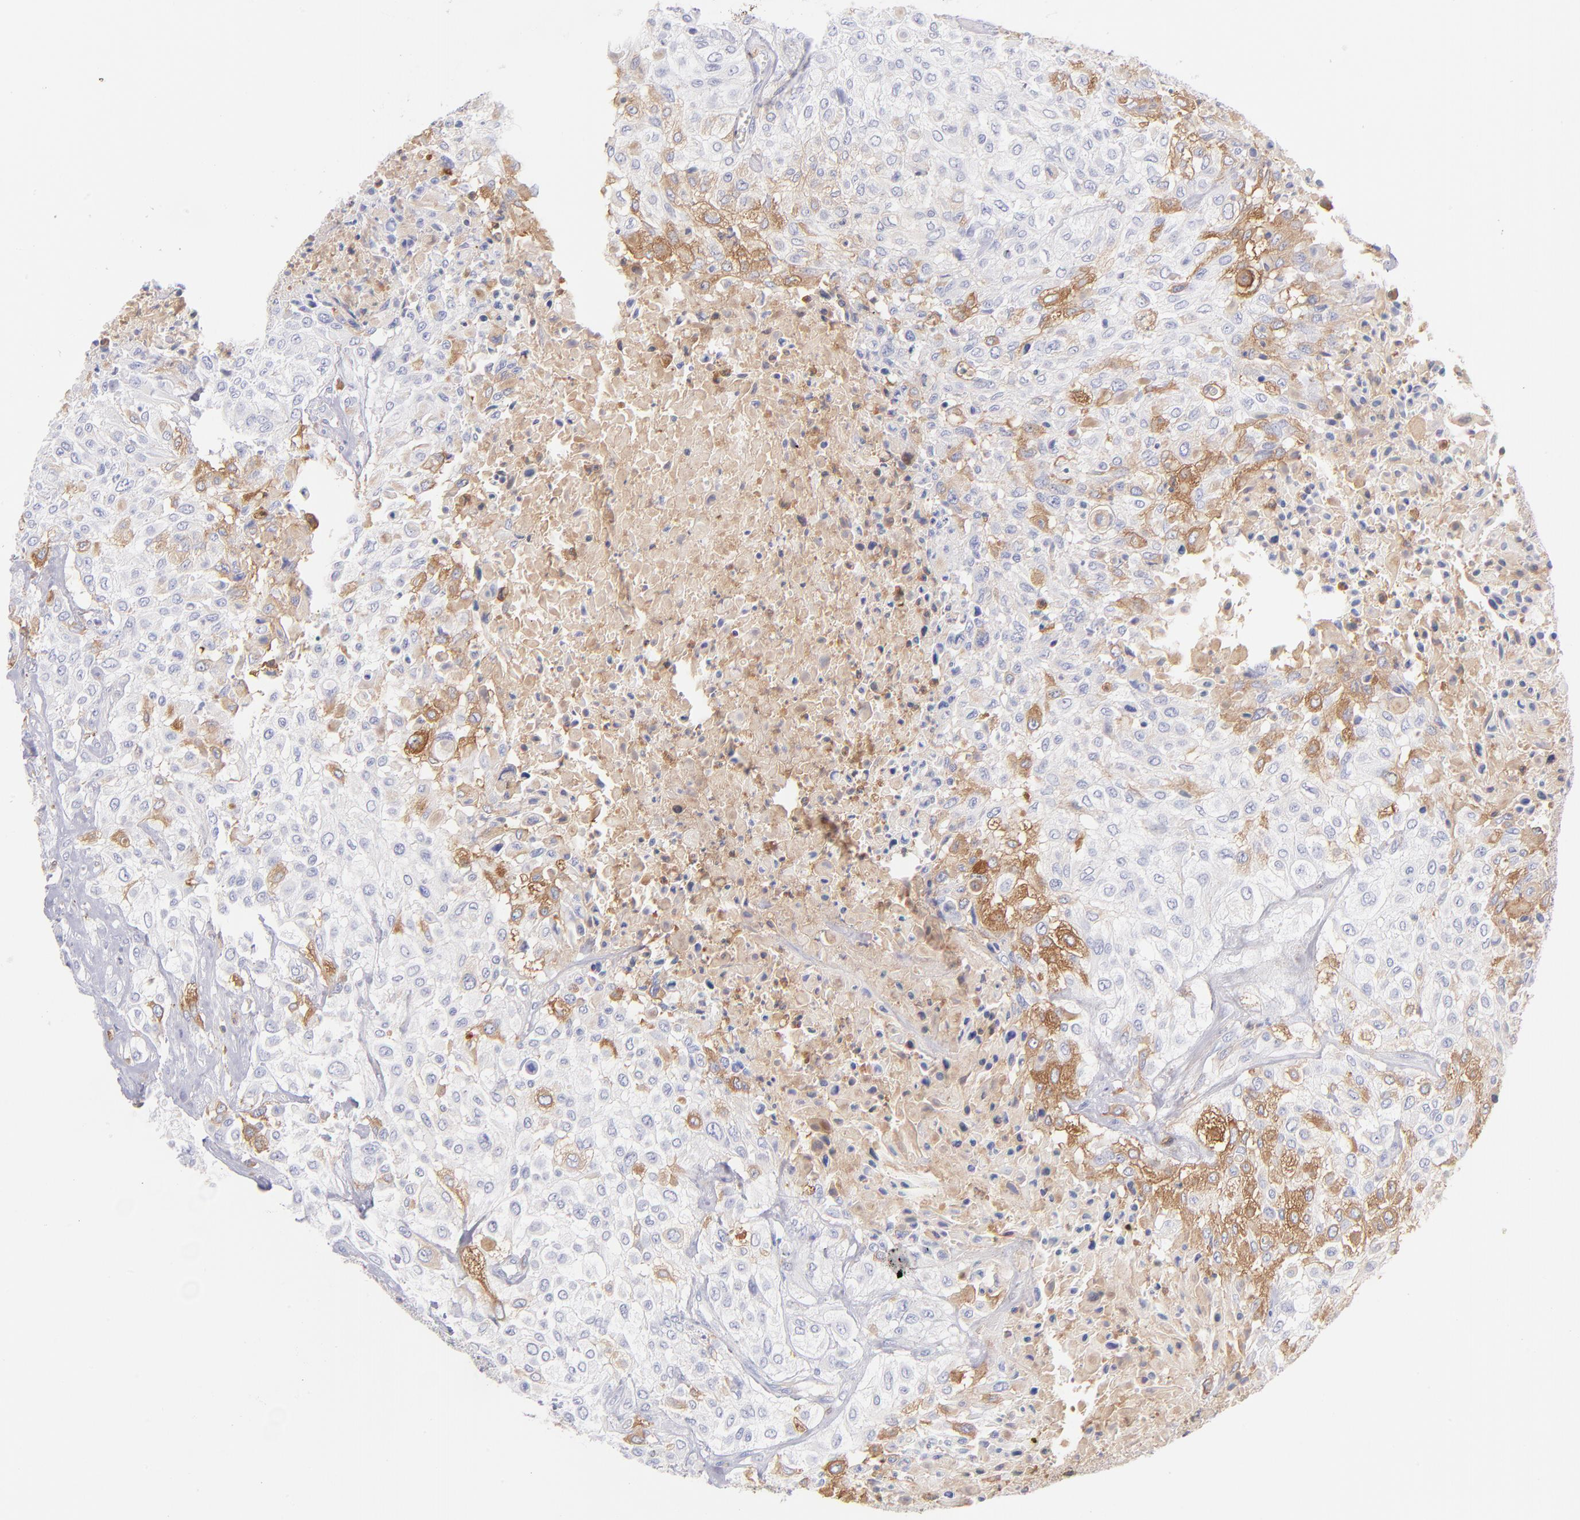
{"staining": {"intensity": "moderate", "quantity": "25%-75%", "location": "cytoplasmic/membranous"}, "tissue": "urothelial cancer", "cell_type": "Tumor cells", "image_type": "cancer", "snomed": [{"axis": "morphology", "description": "Urothelial carcinoma, High grade"}, {"axis": "topography", "description": "Urinary bladder"}], "caption": "Urothelial cancer was stained to show a protein in brown. There is medium levels of moderate cytoplasmic/membranous positivity in about 25%-75% of tumor cells.", "gene": "HP", "patient": {"sex": "male", "age": 57}}